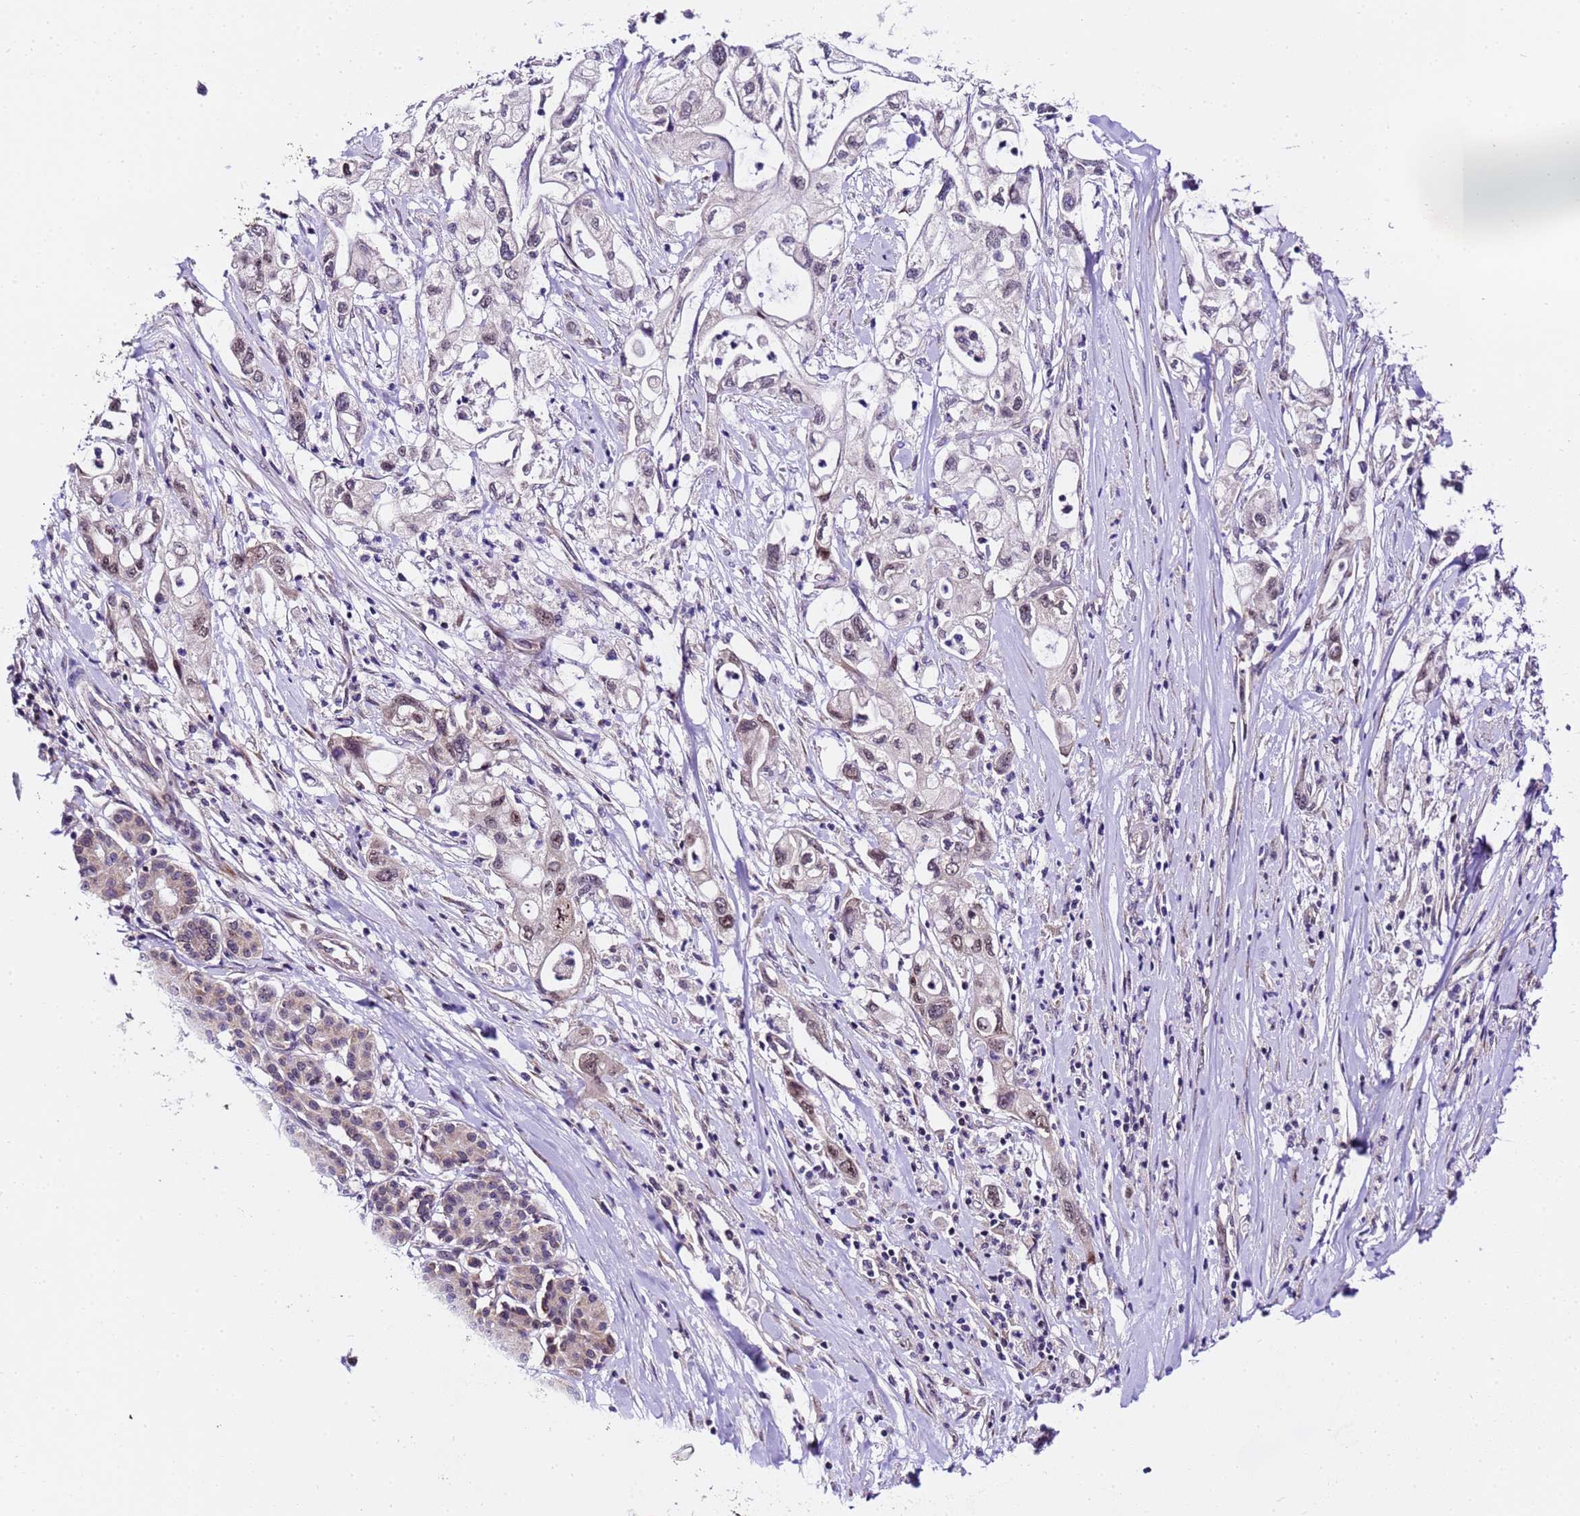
{"staining": {"intensity": "weak", "quantity": "<25%", "location": "nuclear"}, "tissue": "pancreatic cancer", "cell_type": "Tumor cells", "image_type": "cancer", "snomed": [{"axis": "morphology", "description": "Adenocarcinoma, NOS"}, {"axis": "topography", "description": "Pancreas"}], "caption": "A micrograph of human pancreatic cancer is negative for staining in tumor cells.", "gene": "SLX4IP", "patient": {"sex": "male", "age": 79}}